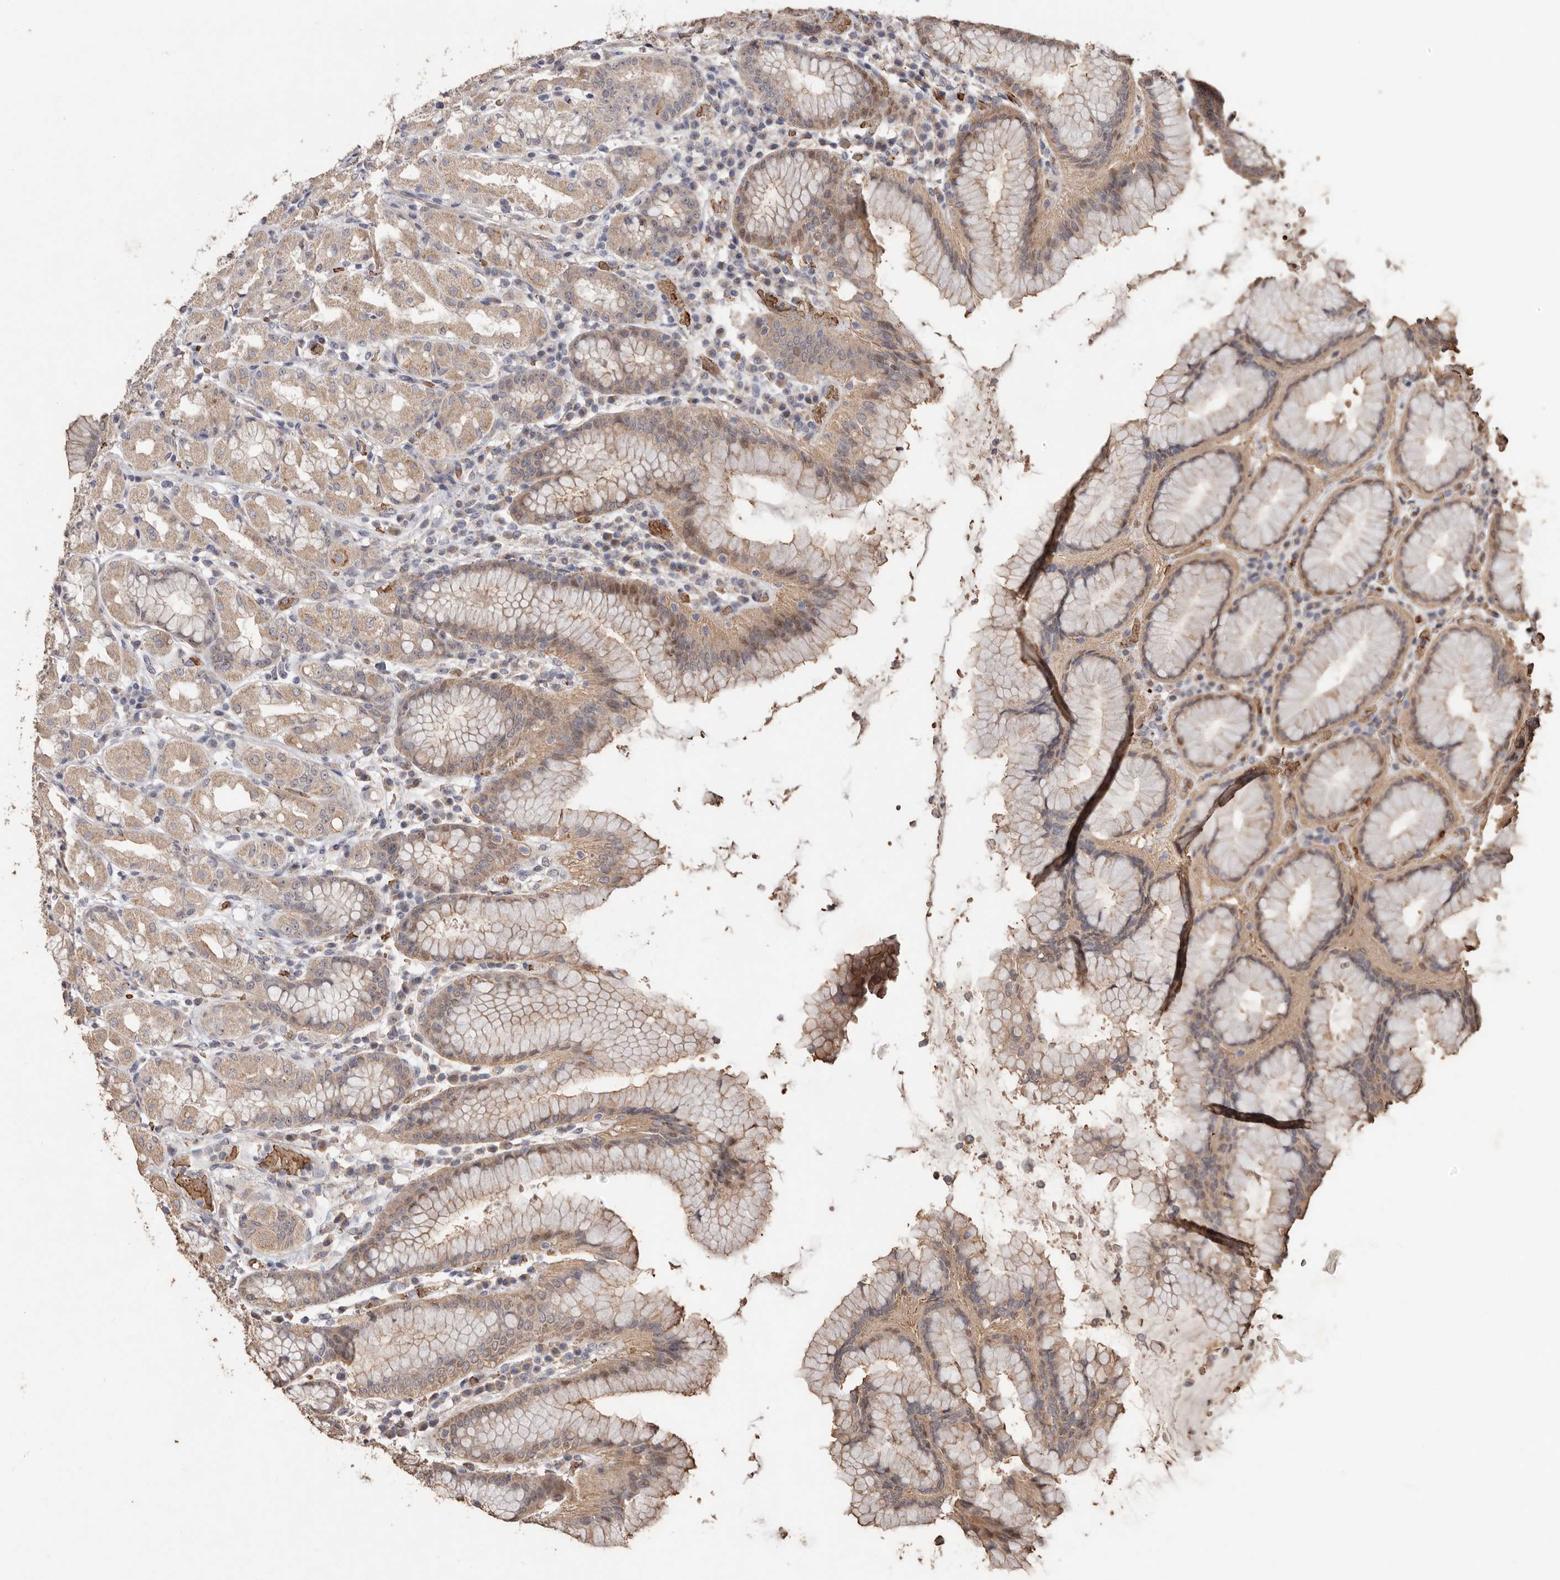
{"staining": {"intensity": "moderate", "quantity": "25%-75%", "location": "cytoplasmic/membranous"}, "tissue": "stomach", "cell_type": "Glandular cells", "image_type": "normal", "snomed": [{"axis": "morphology", "description": "Normal tissue, NOS"}, {"axis": "topography", "description": "Stomach"}, {"axis": "topography", "description": "Stomach, lower"}], "caption": "A high-resolution image shows immunohistochemistry (IHC) staining of normal stomach, which demonstrates moderate cytoplasmic/membranous staining in about 25%-75% of glandular cells.", "gene": "GRAMD2A", "patient": {"sex": "female", "age": 56}}